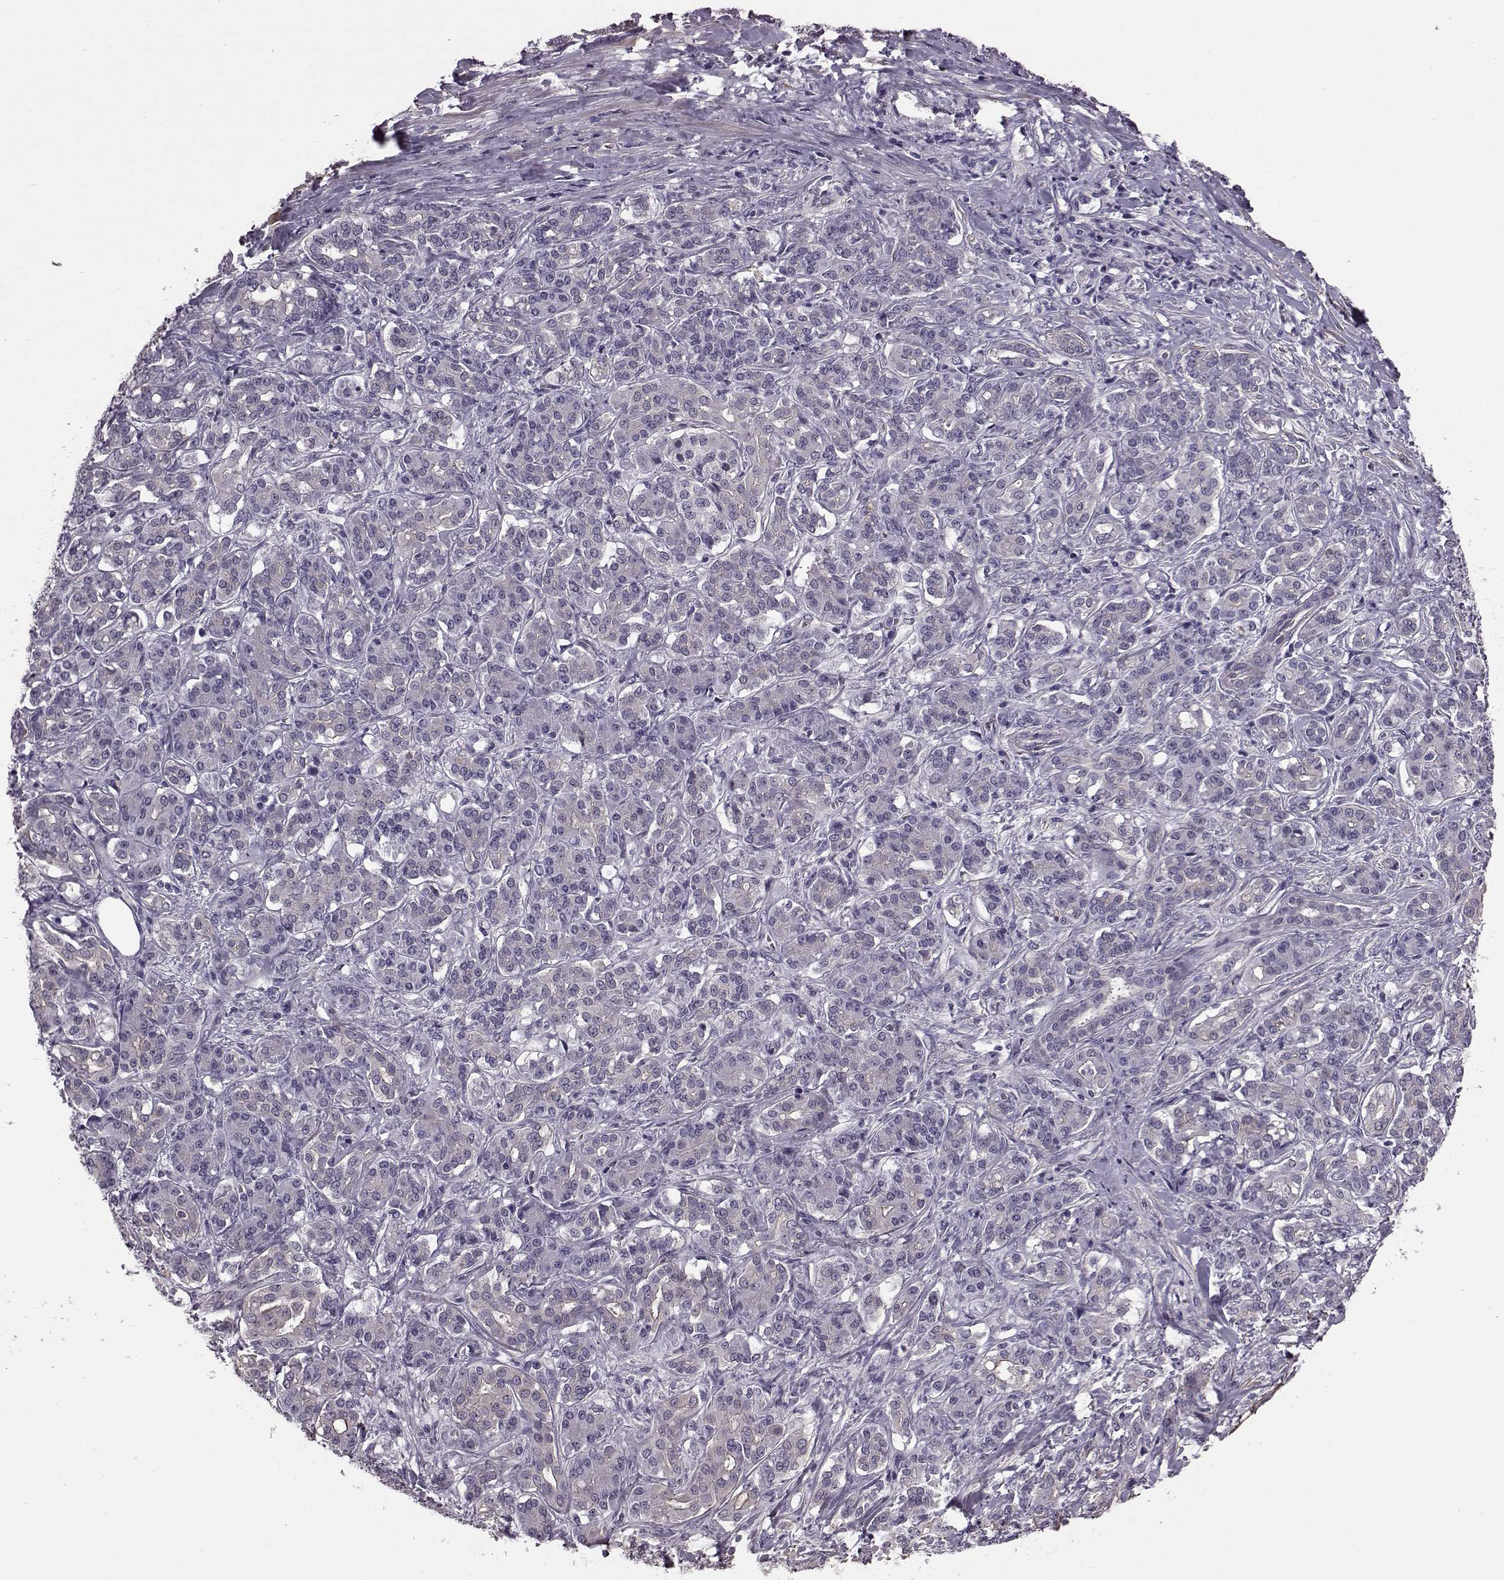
{"staining": {"intensity": "negative", "quantity": "none", "location": "none"}, "tissue": "pancreatic cancer", "cell_type": "Tumor cells", "image_type": "cancer", "snomed": [{"axis": "morphology", "description": "Normal tissue, NOS"}, {"axis": "morphology", "description": "Inflammation, NOS"}, {"axis": "morphology", "description": "Adenocarcinoma, NOS"}, {"axis": "topography", "description": "Pancreas"}], "caption": "High magnification brightfield microscopy of pancreatic cancer (adenocarcinoma) stained with DAB (brown) and counterstained with hematoxylin (blue): tumor cells show no significant positivity.", "gene": "SLCO3A1", "patient": {"sex": "male", "age": 57}}